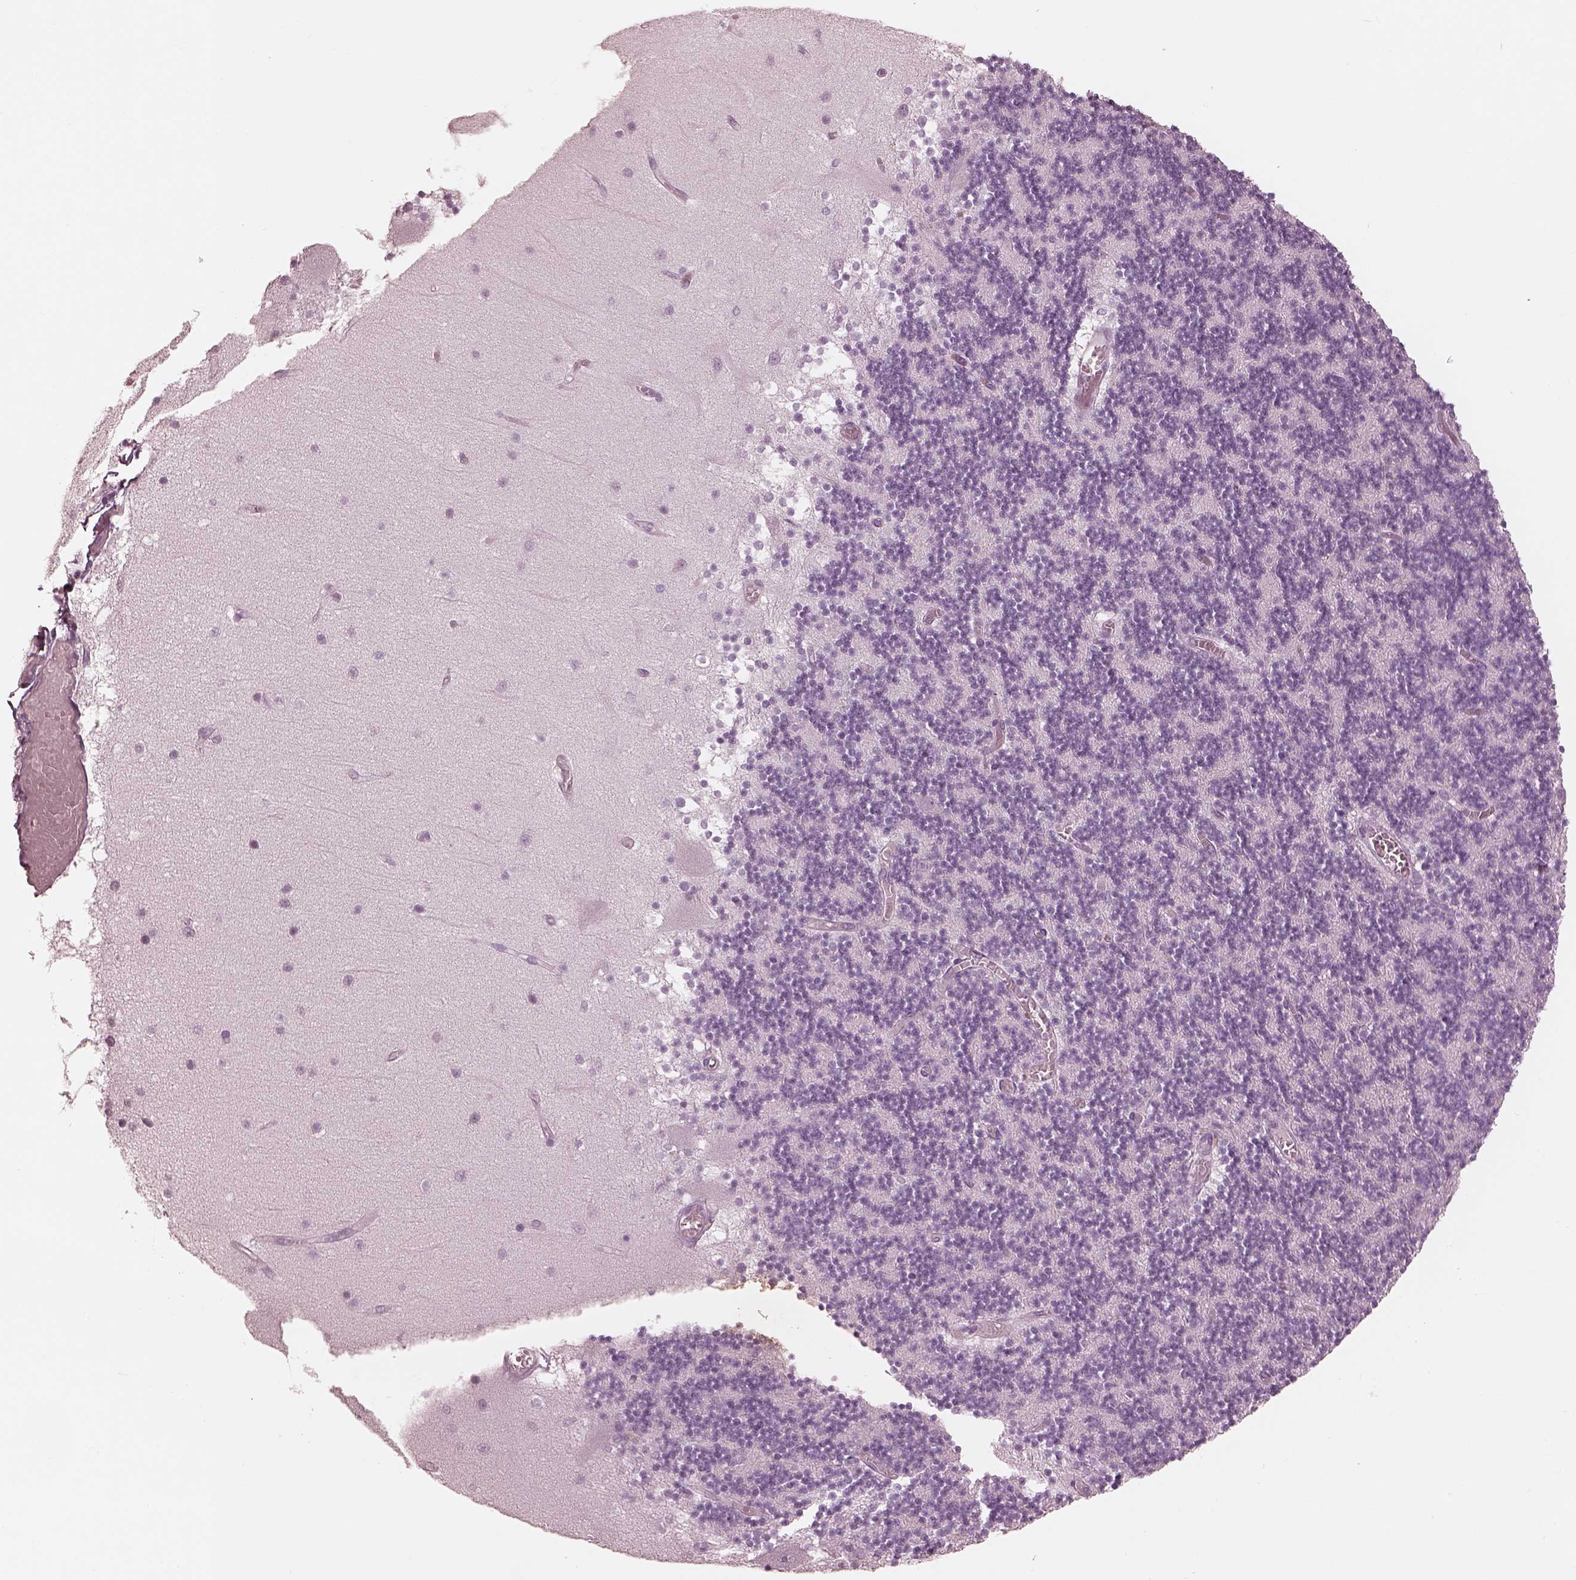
{"staining": {"intensity": "negative", "quantity": "none", "location": "none"}, "tissue": "cerebellum", "cell_type": "Cells in granular layer", "image_type": "normal", "snomed": [{"axis": "morphology", "description": "Normal tissue, NOS"}, {"axis": "topography", "description": "Cerebellum"}], "caption": "Immunohistochemical staining of normal human cerebellum exhibits no significant positivity in cells in granular layer.", "gene": "KRTAP24", "patient": {"sex": "female", "age": 28}}